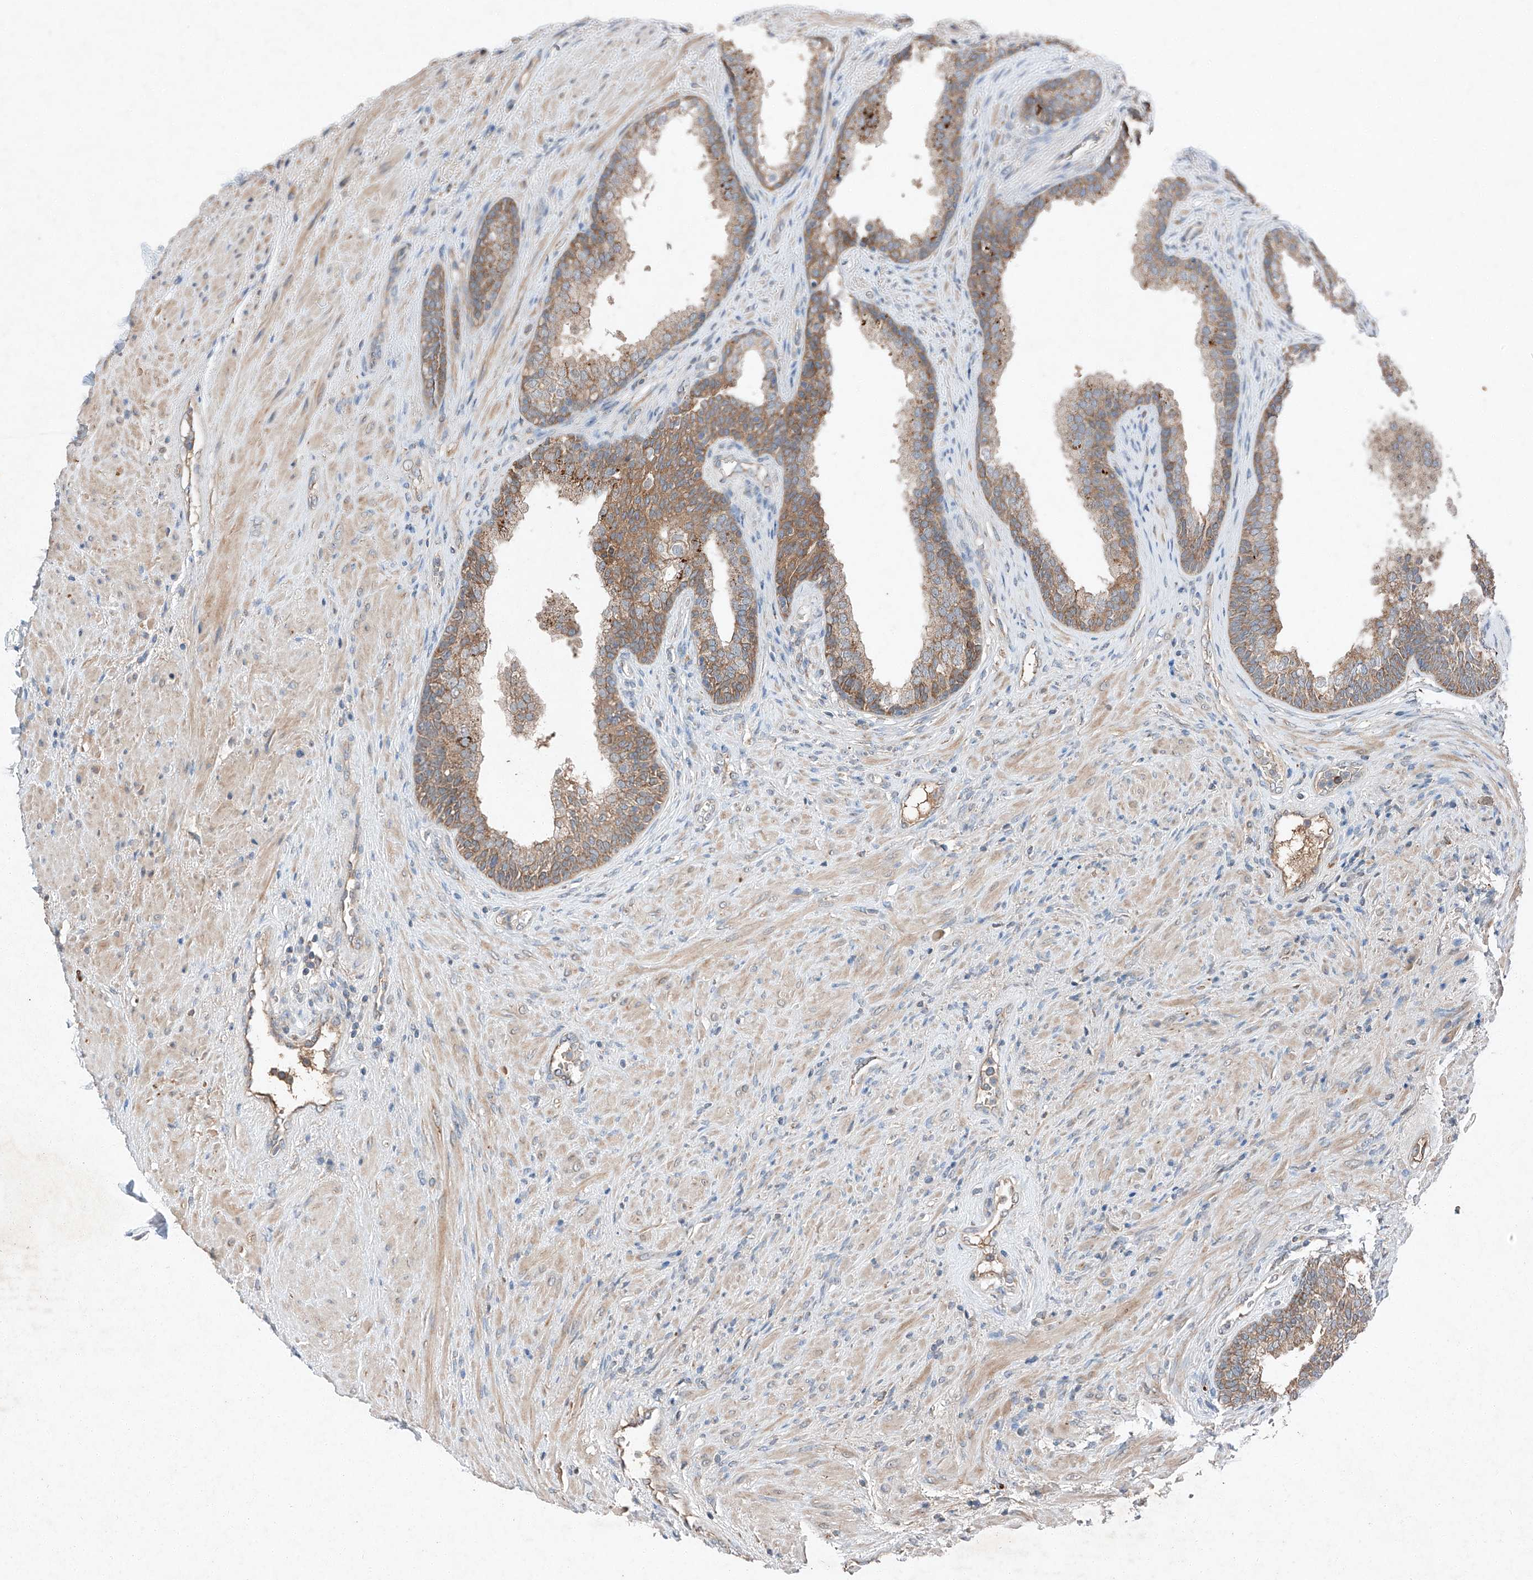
{"staining": {"intensity": "moderate", "quantity": "25%-75%", "location": "cytoplasmic/membranous"}, "tissue": "prostate", "cell_type": "Glandular cells", "image_type": "normal", "snomed": [{"axis": "morphology", "description": "Normal tissue, NOS"}, {"axis": "topography", "description": "Prostate"}], "caption": "Prostate stained for a protein (brown) exhibits moderate cytoplasmic/membranous positive expression in approximately 25%-75% of glandular cells.", "gene": "RUSC1", "patient": {"sex": "male", "age": 76}}